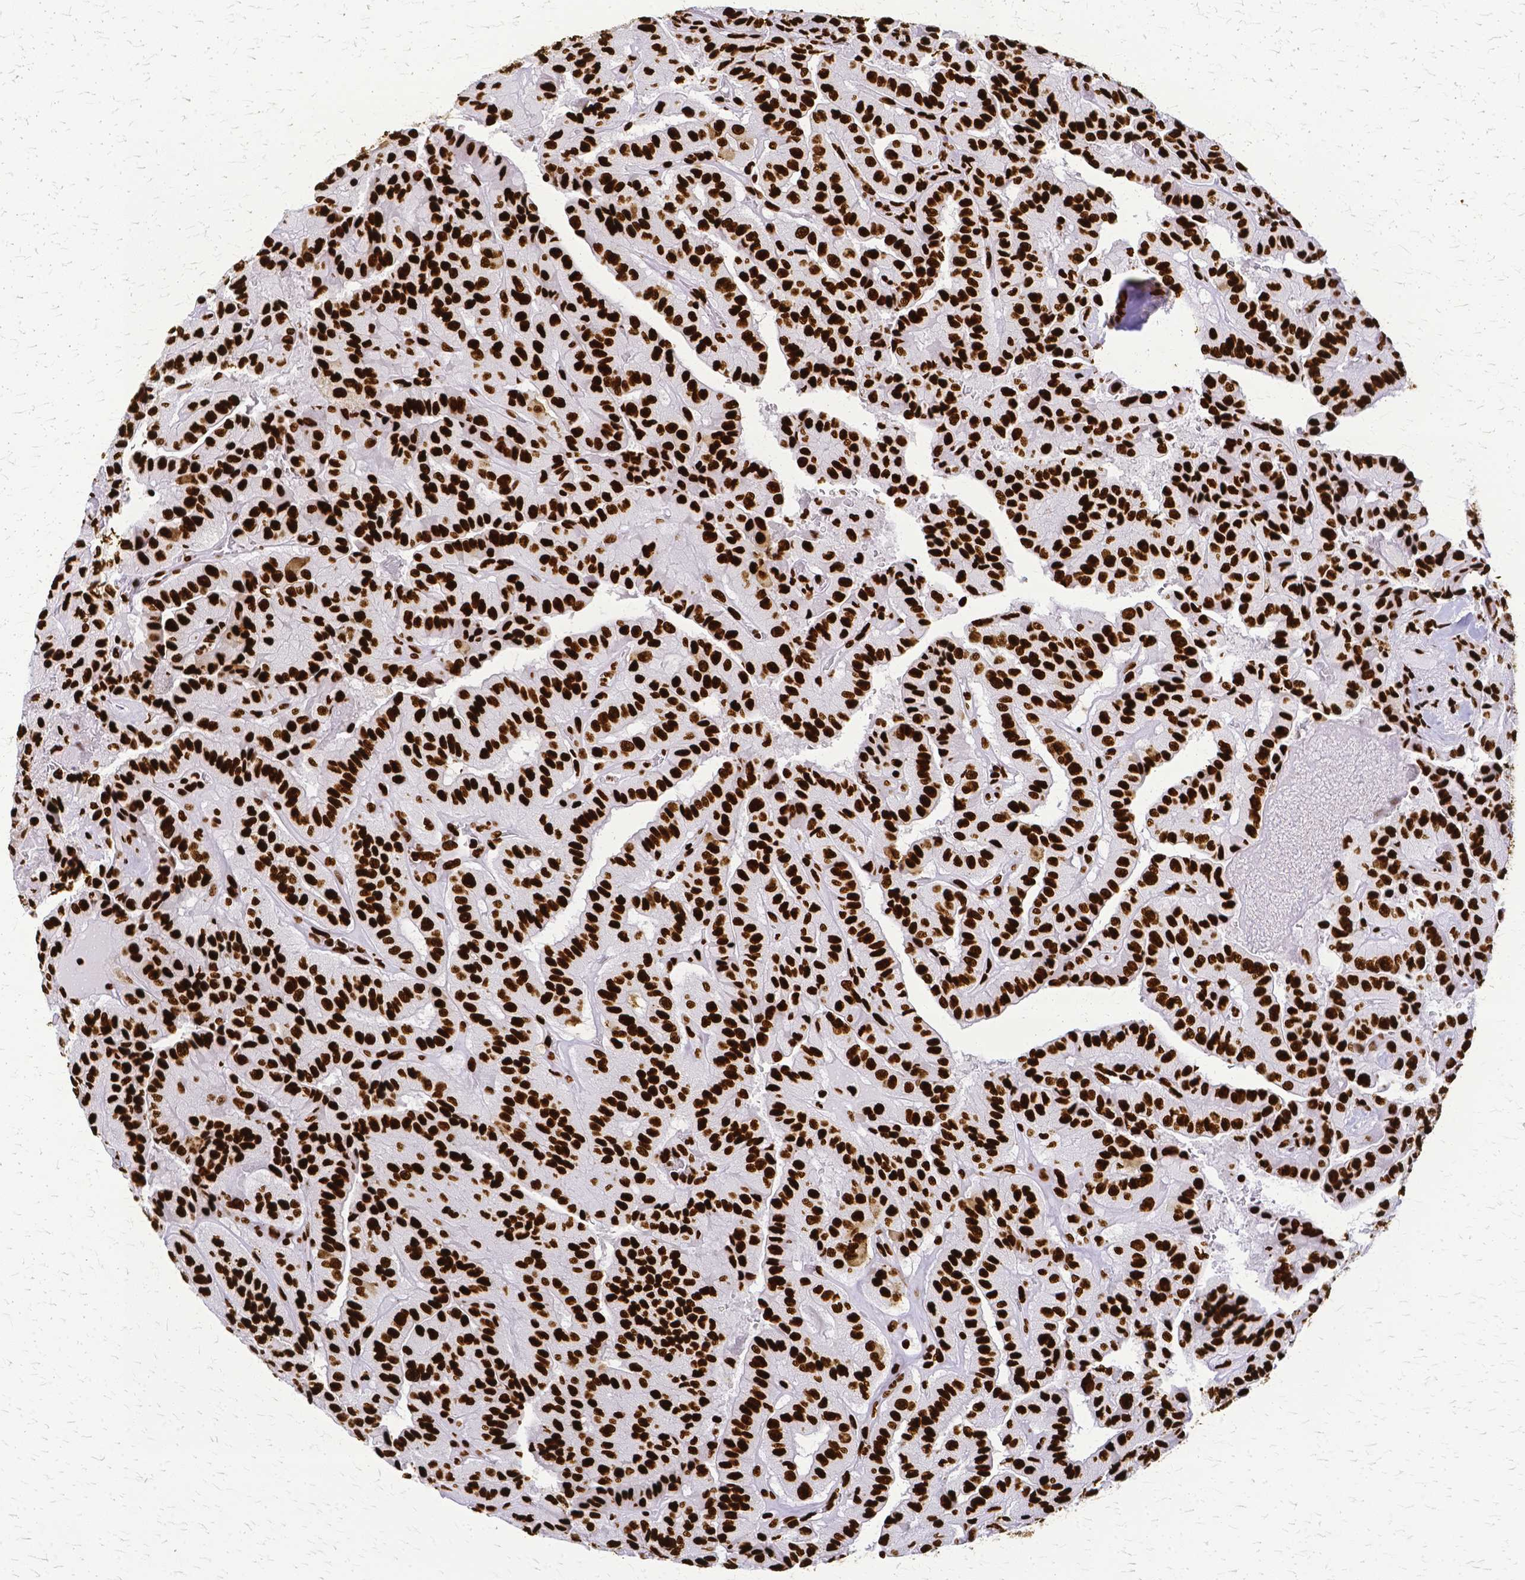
{"staining": {"intensity": "strong", "quantity": ">75%", "location": "nuclear"}, "tissue": "thyroid cancer", "cell_type": "Tumor cells", "image_type": "cancer", "snomed": [{"axis": "morphology", "description": "Normal tissue, NOS"}, {"axis": "morphology", "description": "Papillary adenocarcinoma, NOS"}, {"axis": "topography", "description": "Thyroid gland"}], "caption": "Protein analysis of thyroid papillary adenocarcinoma tissue demonstrates strong nuclear positivity in about >75% of tumor cells.", "gene": "SFPQ", "patient": {"sex": "female", "age": 59}}